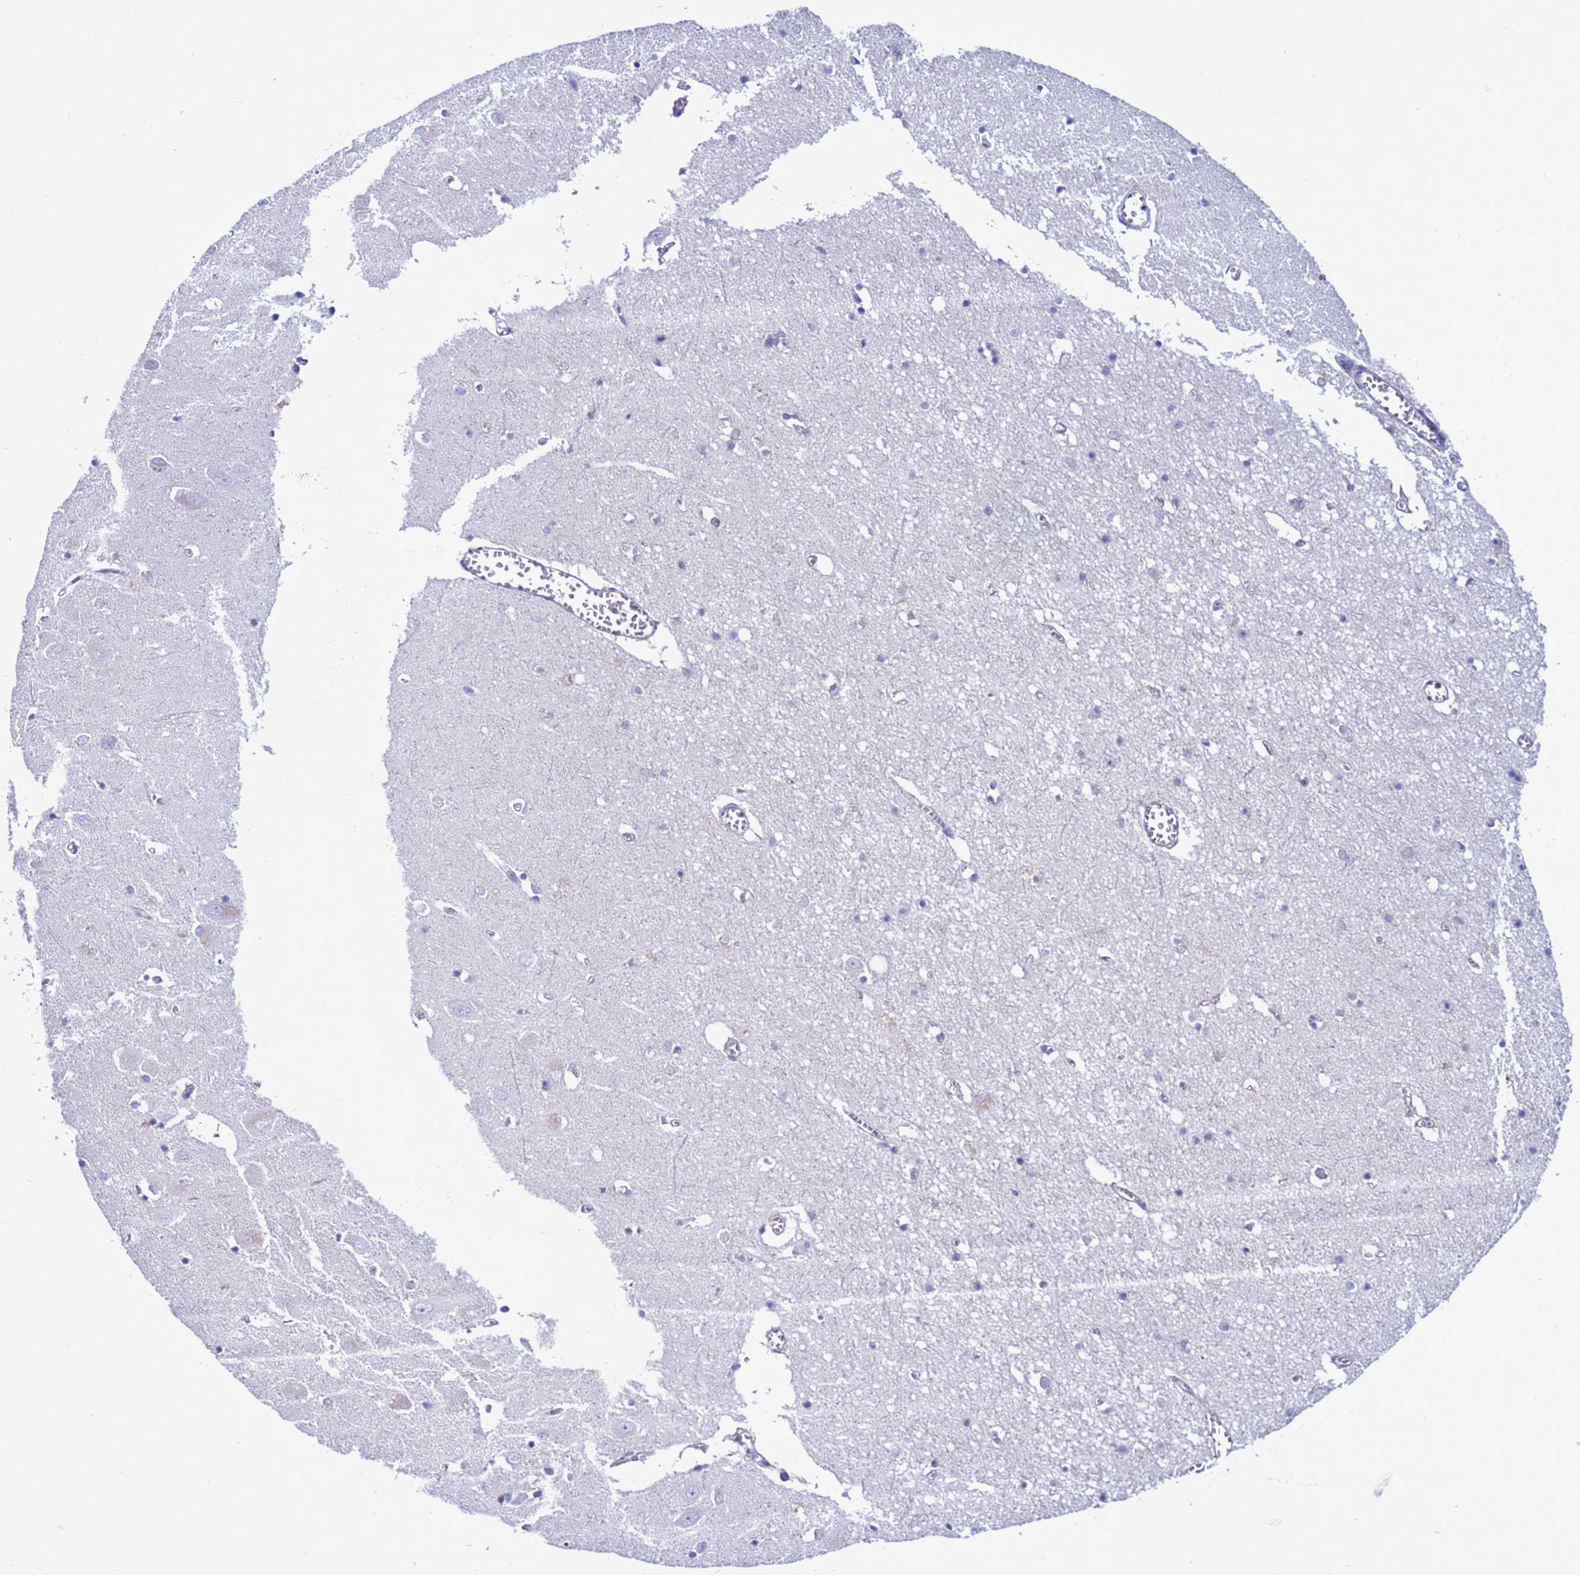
{"staining": {"intensity": "negative", "quantity": "none", "location": "none"}, "tissue": "hippocampus", "cell_type": "Glial cells", "image_type": "normal", "snomed": [{"axis": "morphology", "description": "Normal tissue, NOS"}, {"axis": "topography", "description": "Hippocampus"}], "caption": "Hippocampus stained for a protein using IHC exhibits no expression glial cells.", "gene": "ABHD17B", "patient": {"sex": "male", "age": 70}}